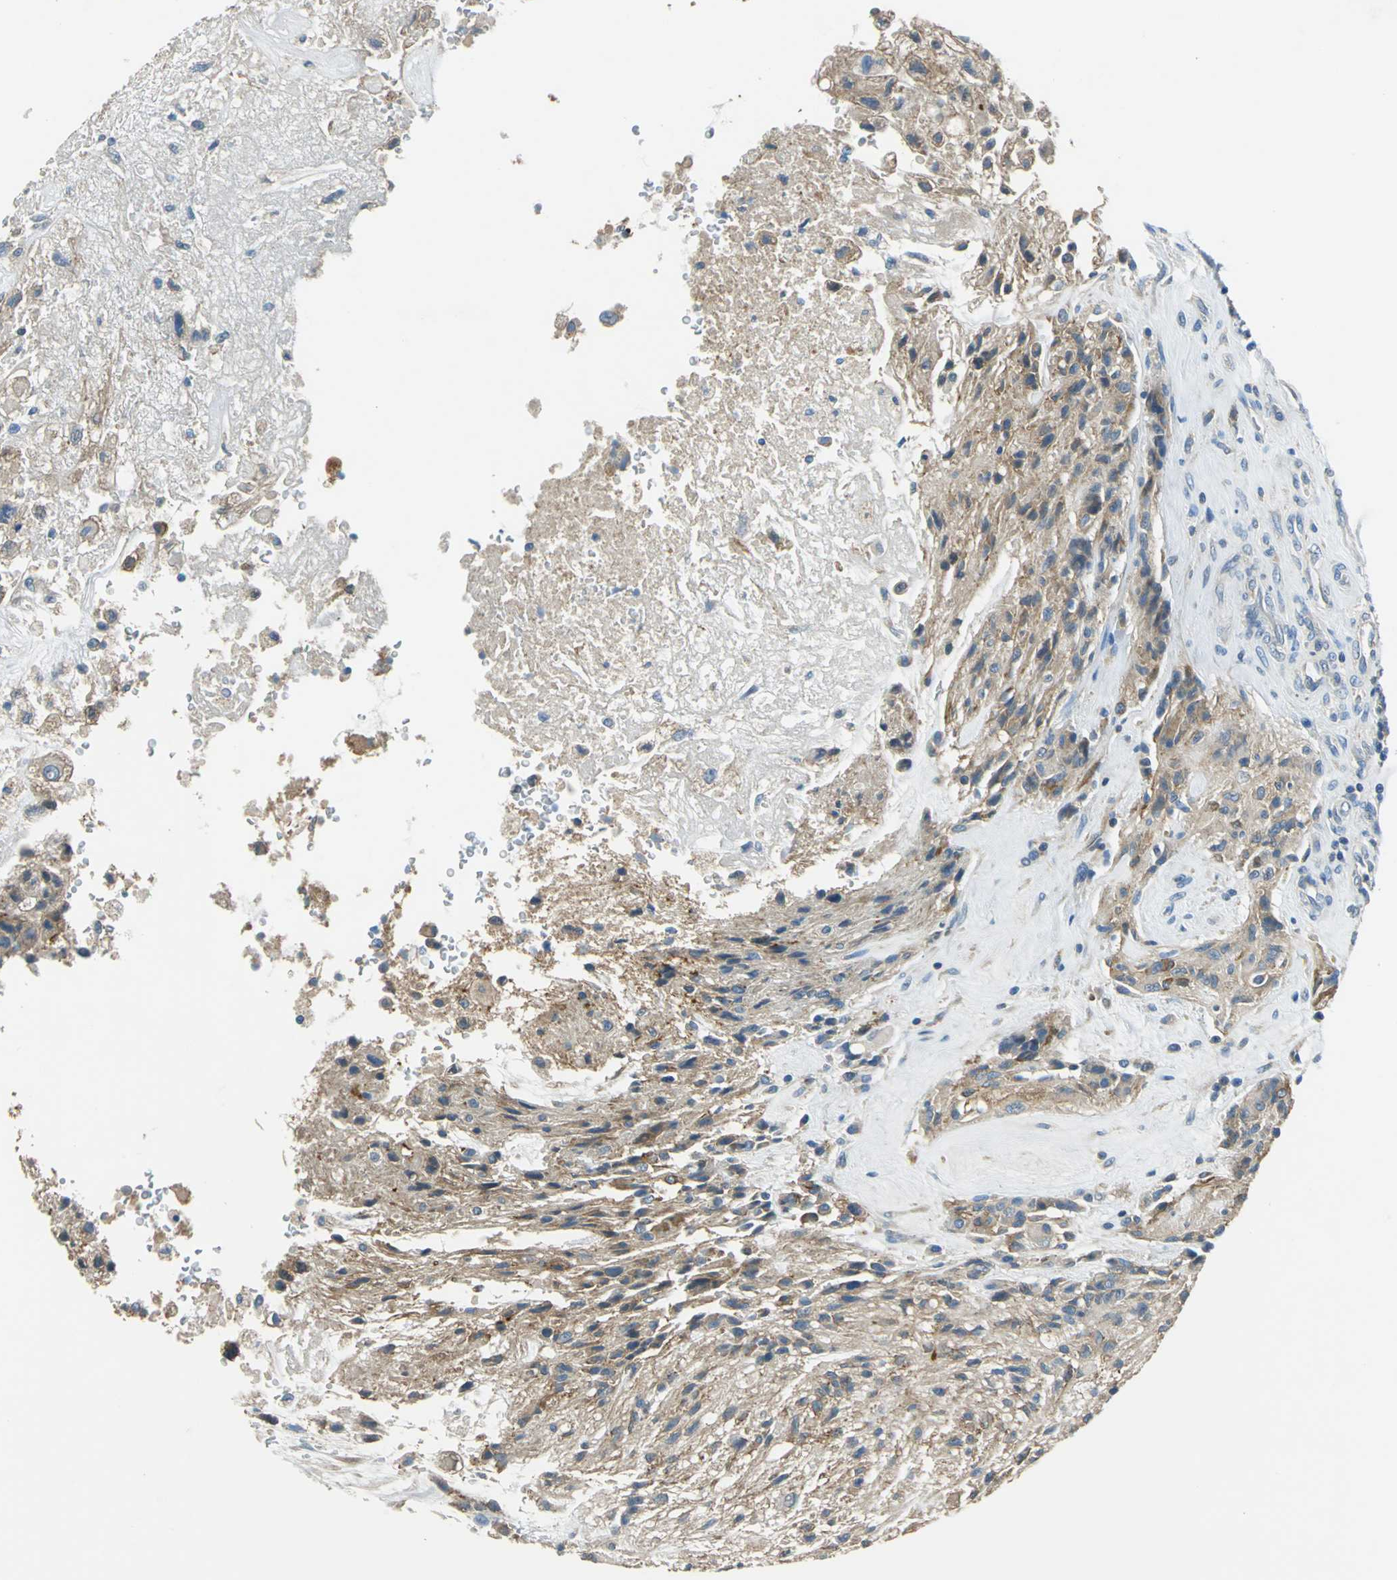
{"staining": {"intensity": "moderate", "quantity": "25%-75%", "location": "cytoplasmic/membranous"}, "tissue": "glioma", "cell_type": "Tumor cells", "image_type": "cancer", "snomed": [{"axis": "morphology", "description": "Normal tissue, NOS"}, {"axis": "morphology", "description": "Glioma, malignant, High grade"}, {"axis": "topography", "description": "Cerebral cortex"}], "caption": "Immunohistochemistry (DAB) staining of human glioma exhibits moderate cytoplasmic/membranous protein positivity in about 25%-75% of tumor cells.", "gene": "PRKCA", "patient": {"sex": "male", "age": 56}}